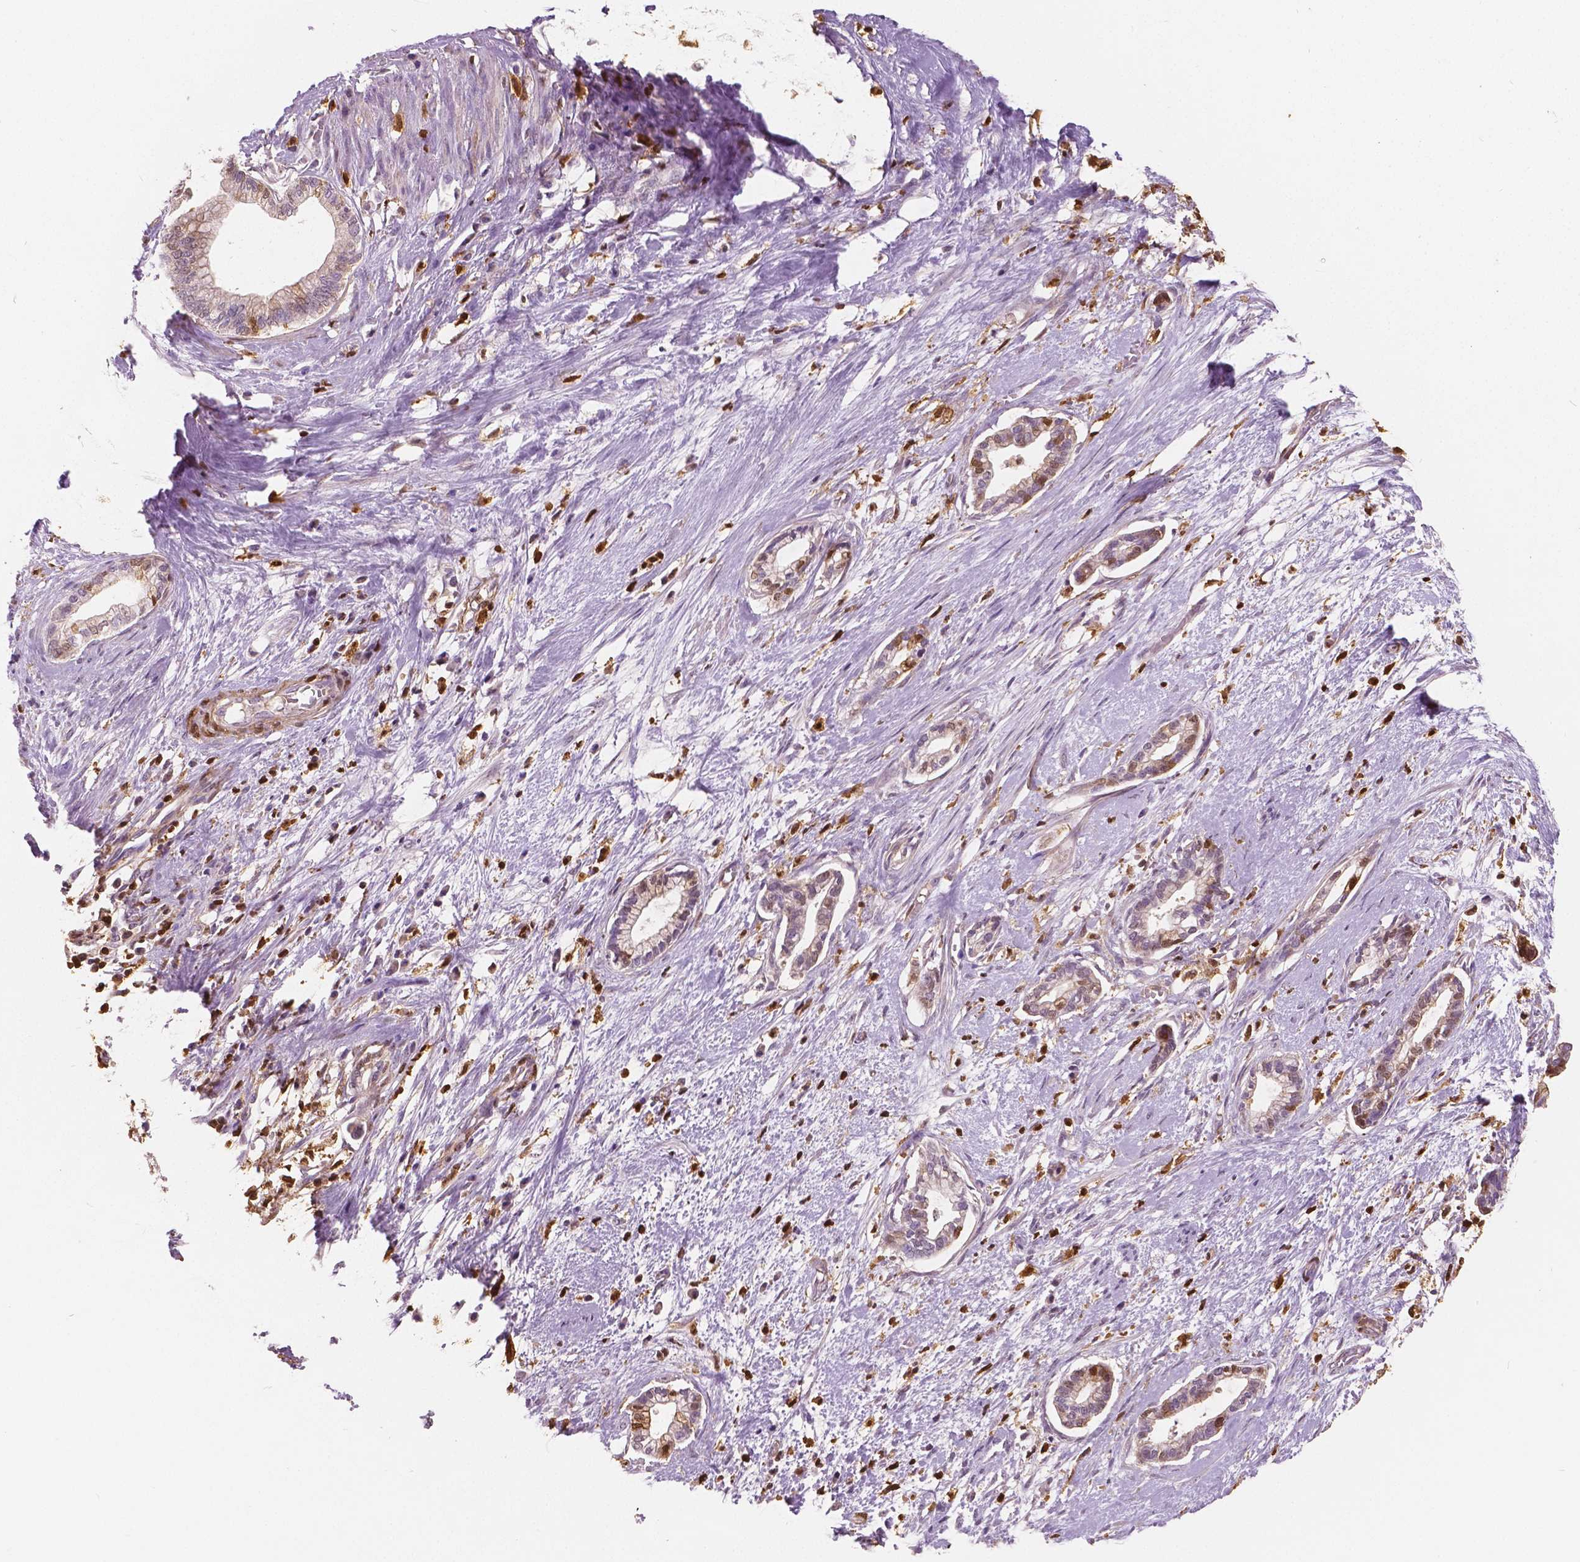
{"staining": {"intensity": "moderate", "quantity": "<25%", "location": "cytoplasmic/membranous,nuclear"}, "tissue": "cervical cancer", "cell_type": "Tumor cells", "image_type": "cancer", "snomed": [{"axis": "morphology", "description": "Adenocarcinoma, NOS"}, {"axis": "topography", "description": "Cervix"}], "caption": "Immunohistochemical staining of adenocarcinoma (cervical) exhibits low levels of moderate cytoplasmic/membranous and nuclear protein expression in approximately <25% of tumor cells.", "gene": "S100A4", "patient": {"sex": "female", "age": 62}}